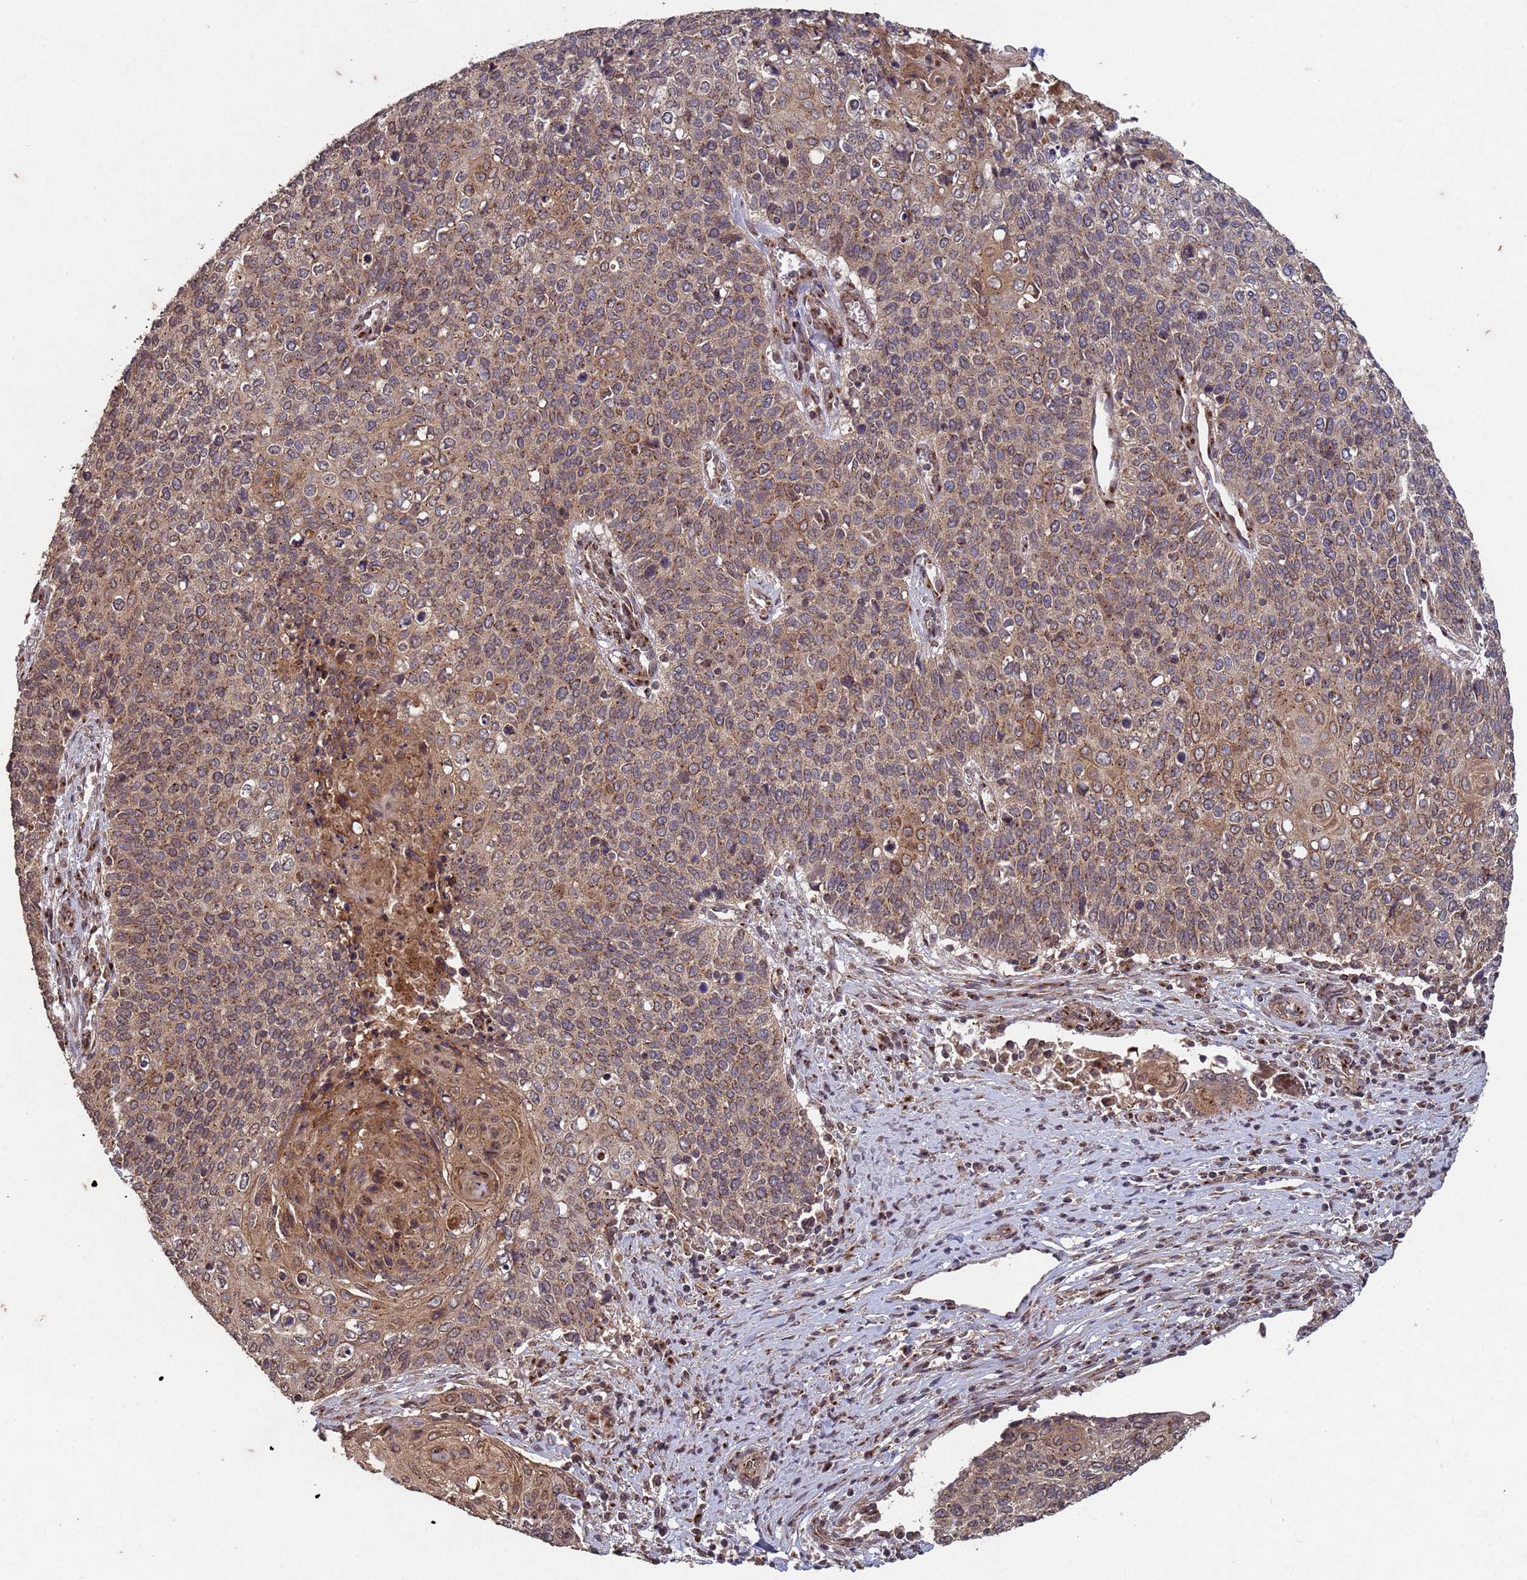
{"staining": {"intensity": "moderate", "quantity": ">75%", "location": "cytoplasmic/membranous"}, "tissue": "cervical cancer", "cell_type": "Tumor cells", "image_type": "cancer", "snomed": [{"axis": "morphology", "description": "Squamous cell carcinoma, NOS"}, {"axis": "topography", "description": "Cervix"}], "caption": "This histopathology image displays IHC staining of human cervical cancer, with medium moderate cytoplasmic/membranous staining in approximately >75% of tumor cells.", "gene": "FASTKD1", "patient": {"sex": "female", "age": 39}}